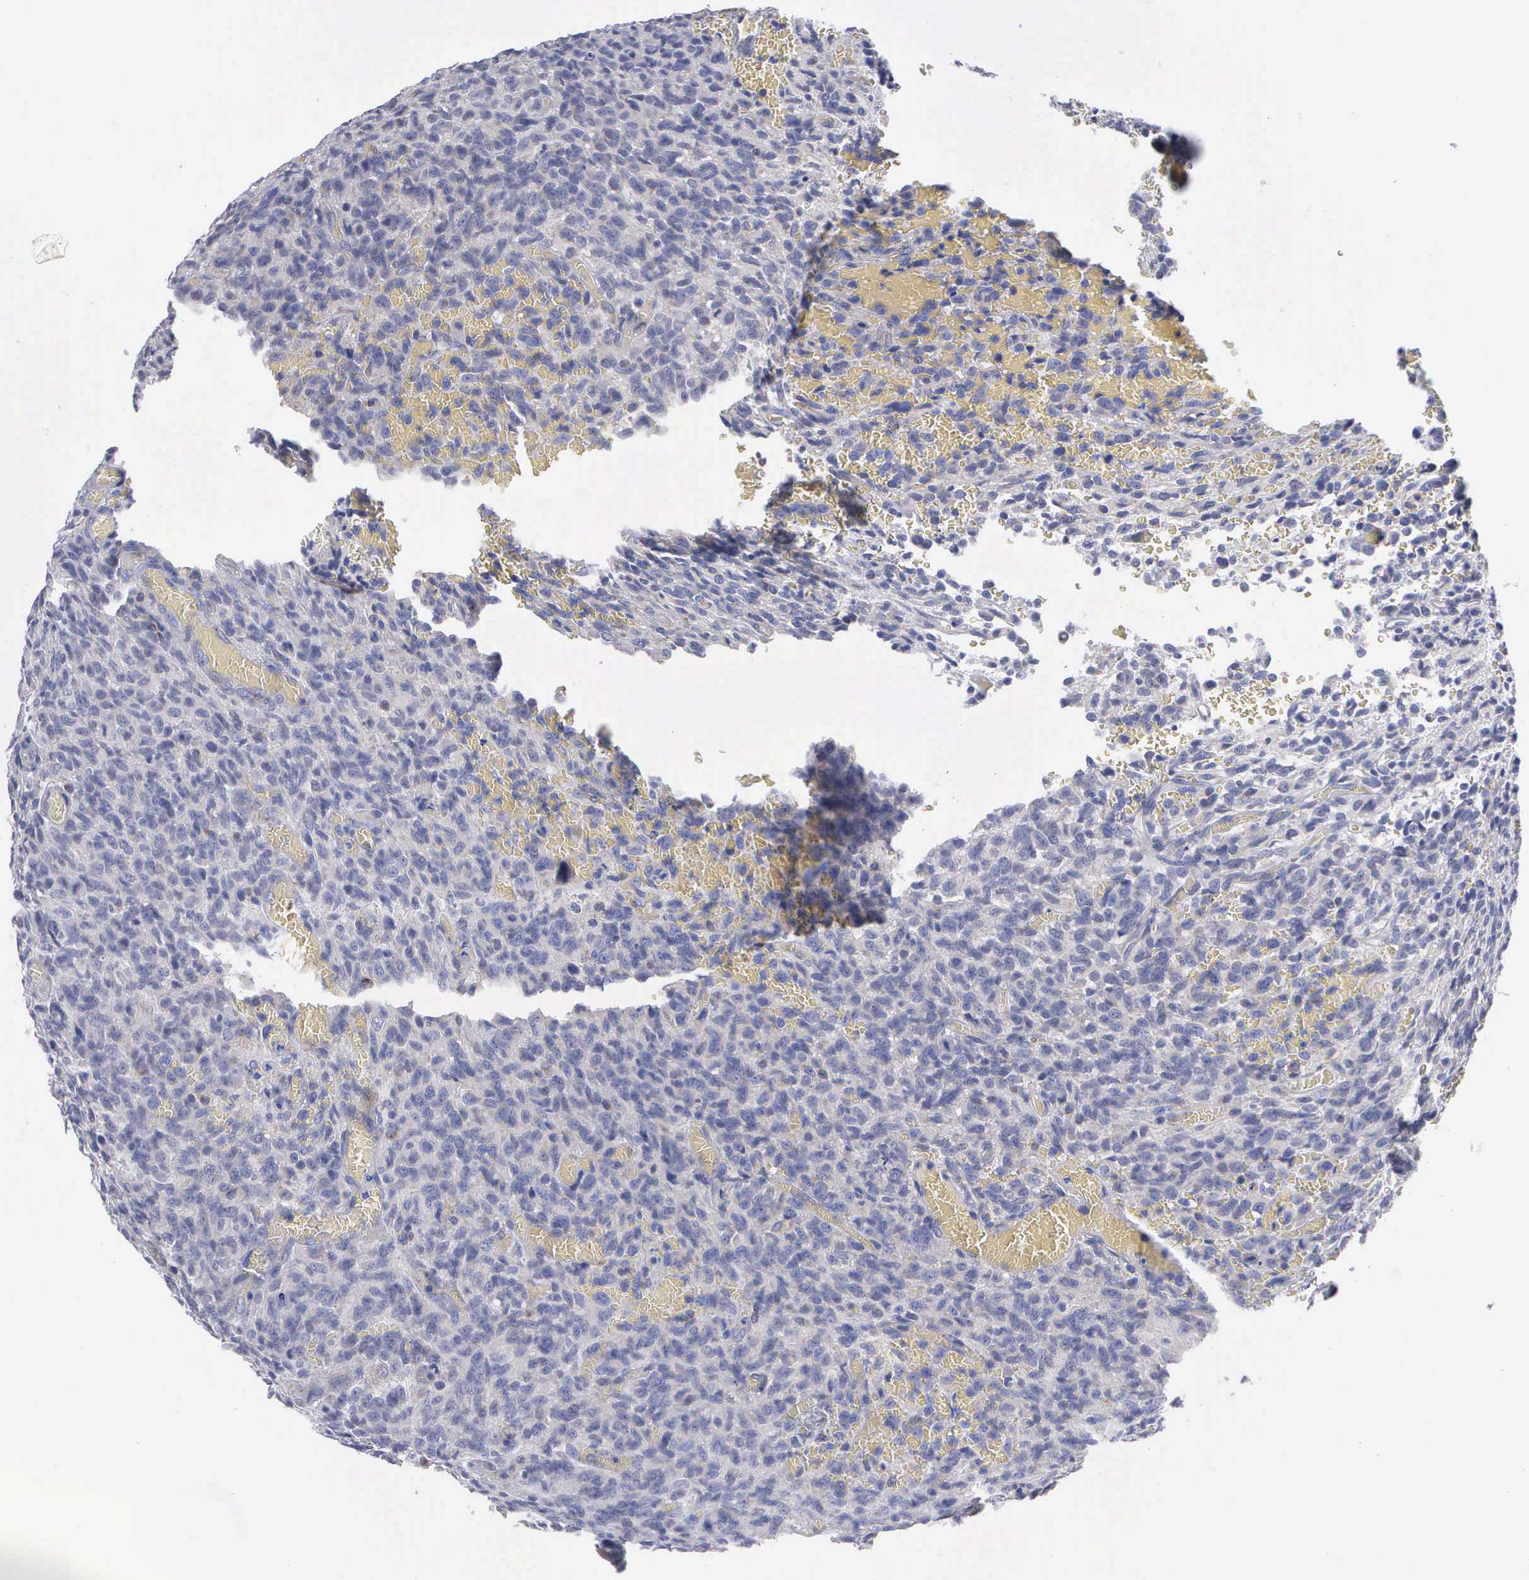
{"staining": {"intensity": "negative", "quantity": "none", "location": "none"}, "tissue": "glioma", "cell_type": "Tumor cells", "image_type": "cancer", "snomed": [{"axis": "morphology", "description": "Glioma, malignant, High grade"}, {"axis": "topography", "description": "Brain"}], "caption": "This is an immunohistochemistry micrograph of high-grade glioma (malignant). There is no positivity in tumor cells.", "gene": "APOOL", "patient": {"sex": "male", "age": 56}}